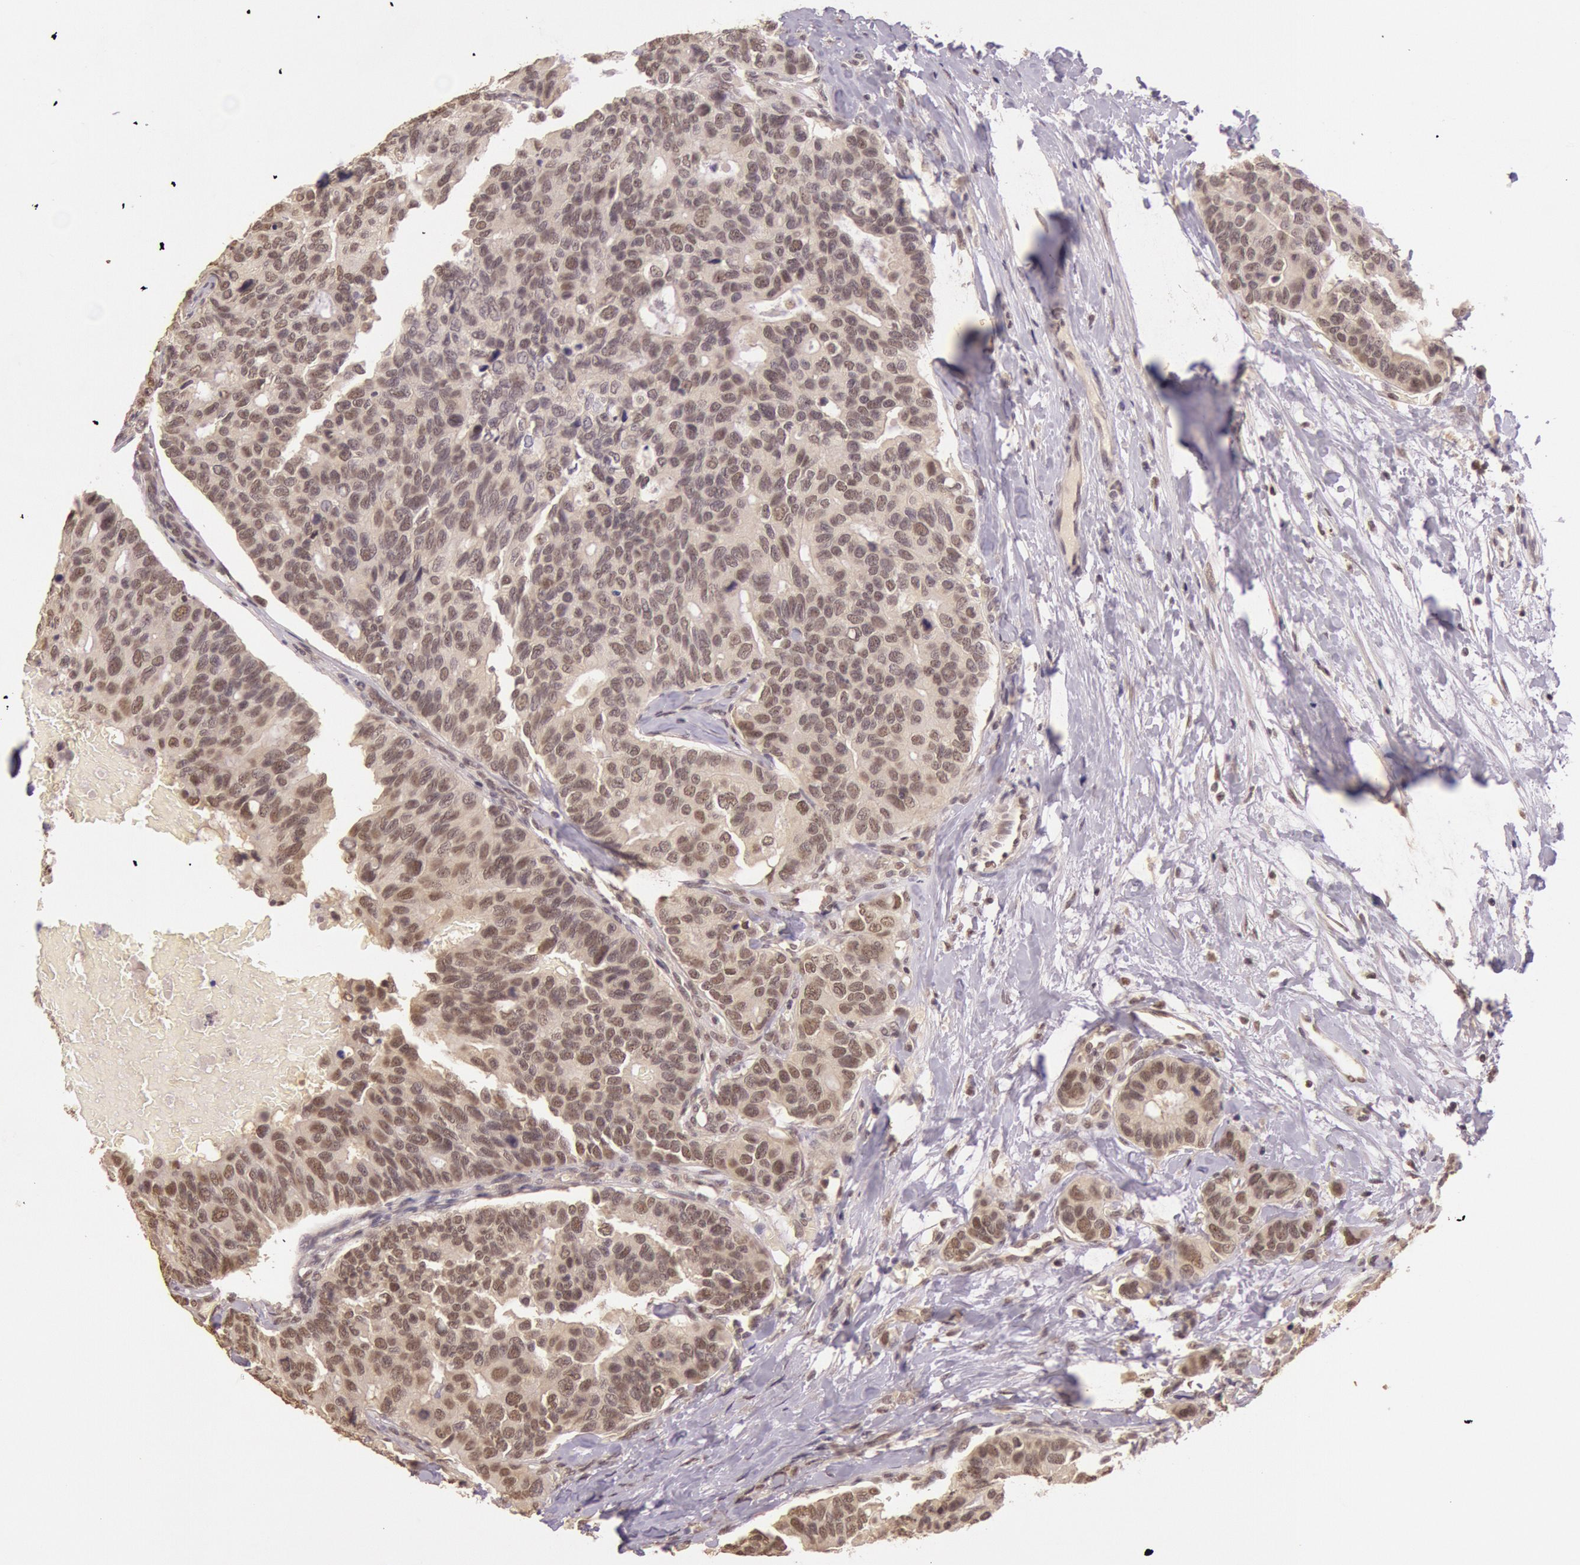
{"staining": {"intensity": "moderate", "quantity": "25%-75%", "location": "cytoplasmic/membranous"}, "tissue": "breast cancer", "cell_type": "Tumor cells", "image_type": "cancer", "snomed": [{"axis": "morphology", "description": "Duct carcinoma"}, {"axis": "topography", "description": "Breast"}], "caption": "This photomicrograph exhibits immunohistochemistry staining of human breast invasive ductal carcinoma, with medium moderate cytoplasmic/membranous expression in approximately 25%-75% of tumor cells.", "gene": "RTL10", "patient": {"sex": "female", "age": 69}}